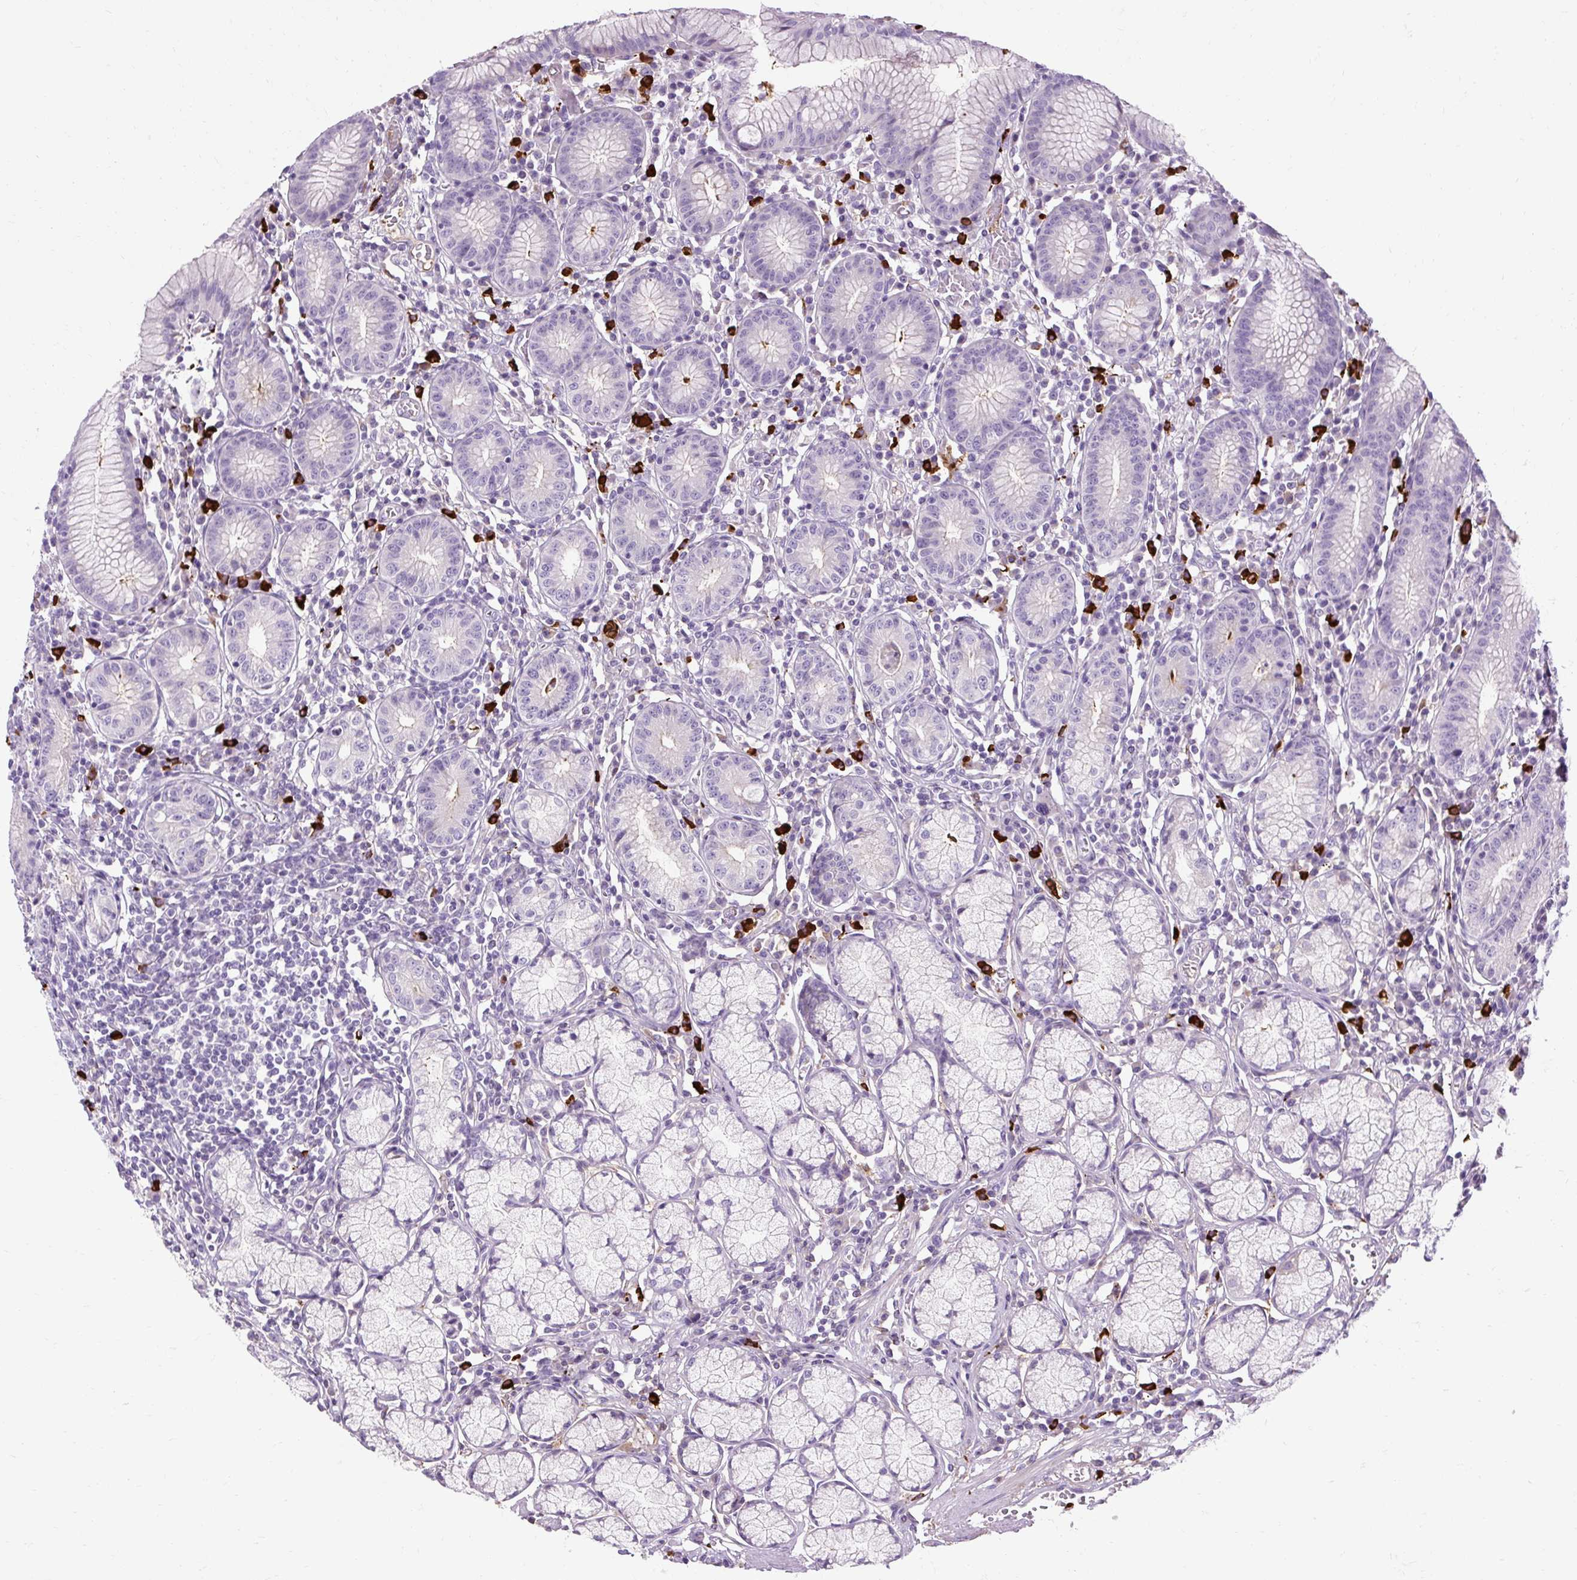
{"staining": {"intensity": "negative", "quantity": "none", "location": "none"}, "tissue": "stomach", "cell_type": "Glandular cells", "image_type": "normal", "snomed": [{"axis": "morphology", "description": "Normal tissue, NOS"}, {"axis": "topography", "description": "Stomach"}], "caption": "Stomach stained for a protein using IHC exhibits no positivity glandular cells.", "gene": "ARRDC2", "patient": {"sex": "male", "age": 55}}